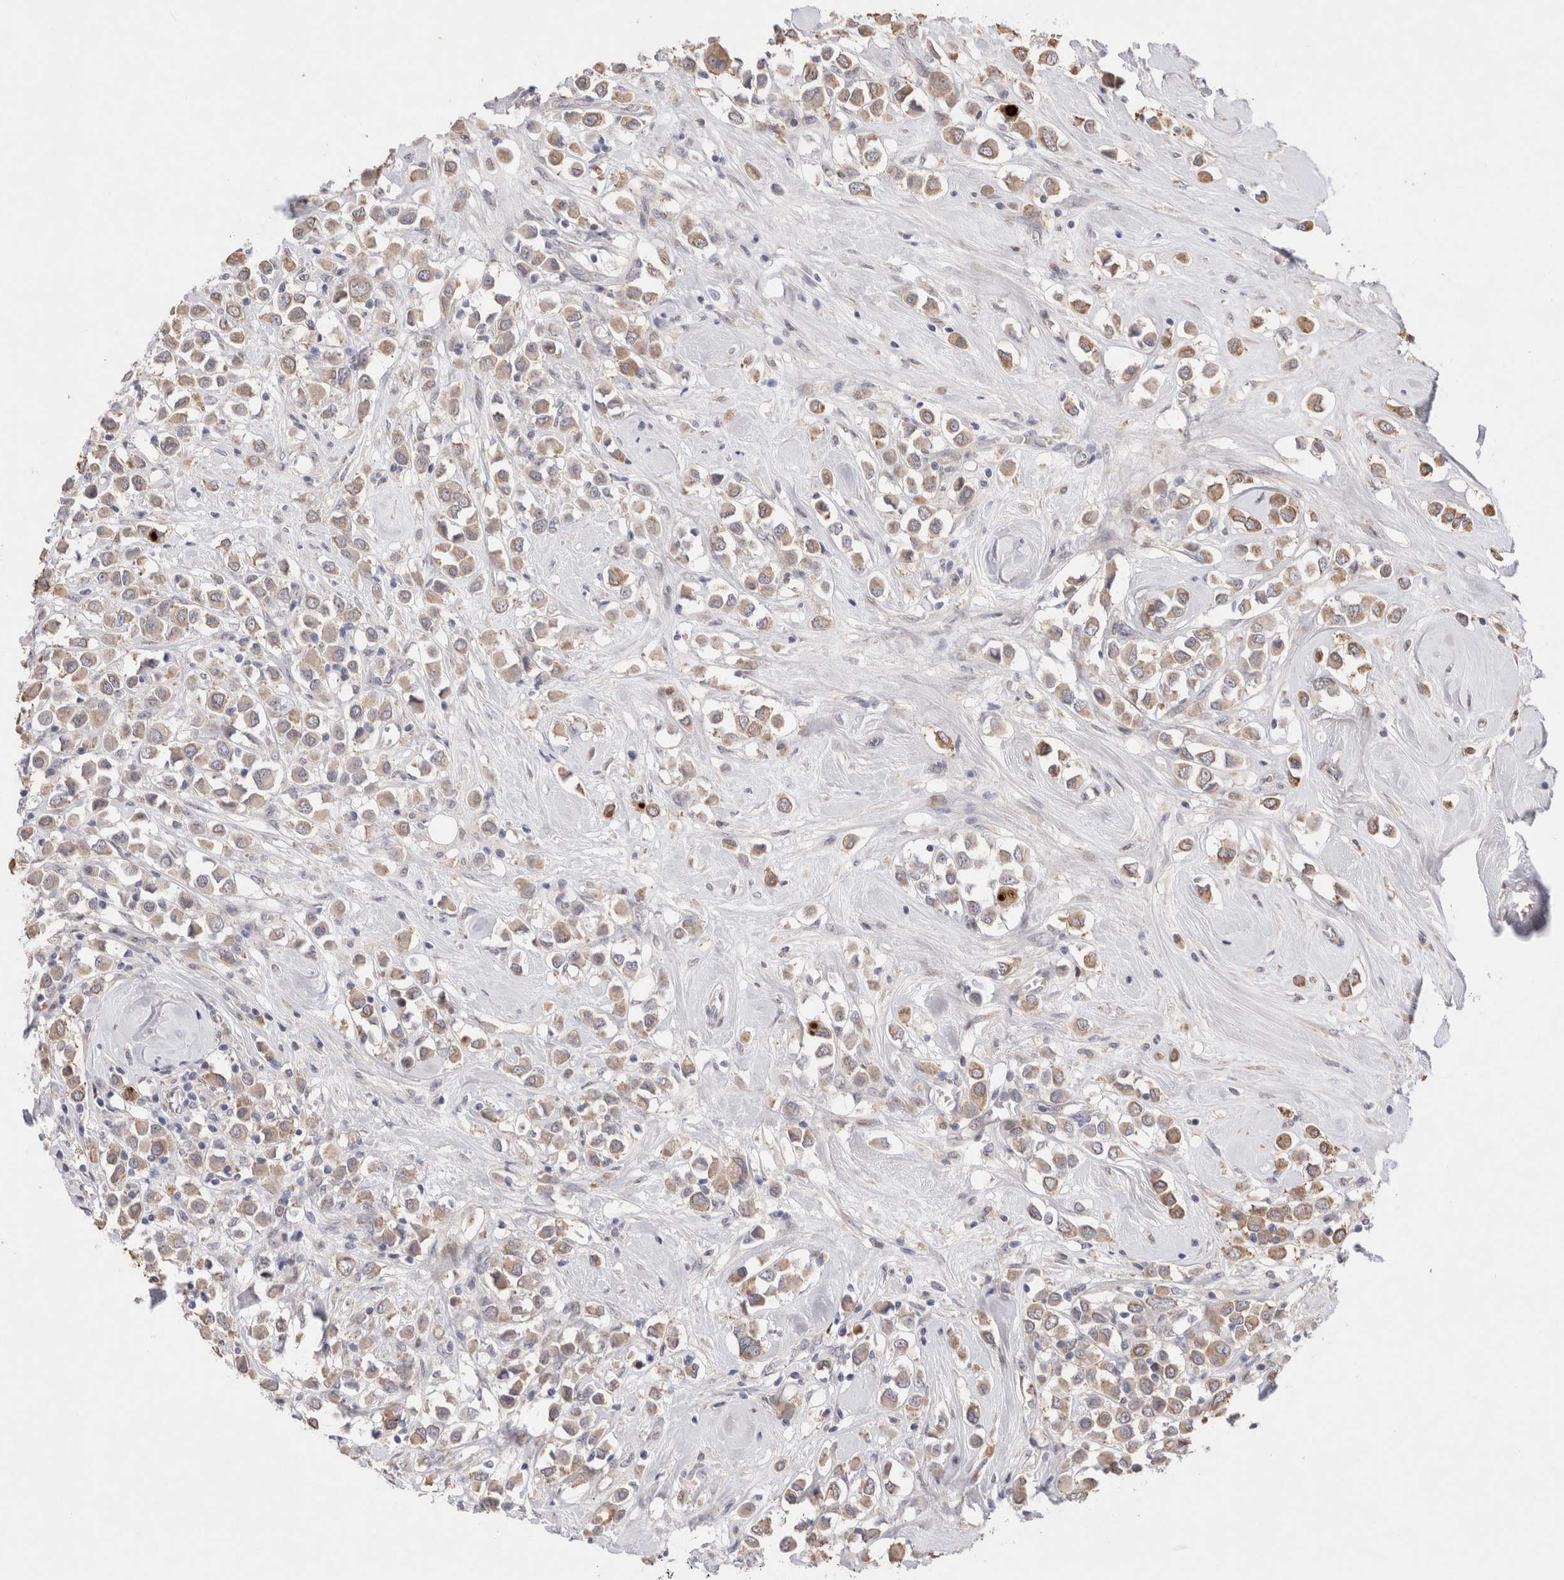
{"staining": {"intensity": "weak", "quantity": "25%-75%", "location": "cytoplasmic/membranous"}, "tissue": "breast cancer", "cell_type": "Tumor cells", "image_type": "cancer", "snomed": [{"axis": "morphology", "description": "Duct carcinoma"}, {"axis": "topography", "description": "Breast"}], "caption": "Immunohistochemical staining of human breast invasive ductal carcinoma displays low levels of weak cytoplasmic/membranous positivity in about 25%-75% of tumor cells. The protein is stained brown, and the nuclei are stained in blue (DAB (3,3'-diaminobenzidine) IHC with brightfield microscopy, high magnification).", "gene": "GIMAP6", "patient": {"sex": "female", "age": 61}}